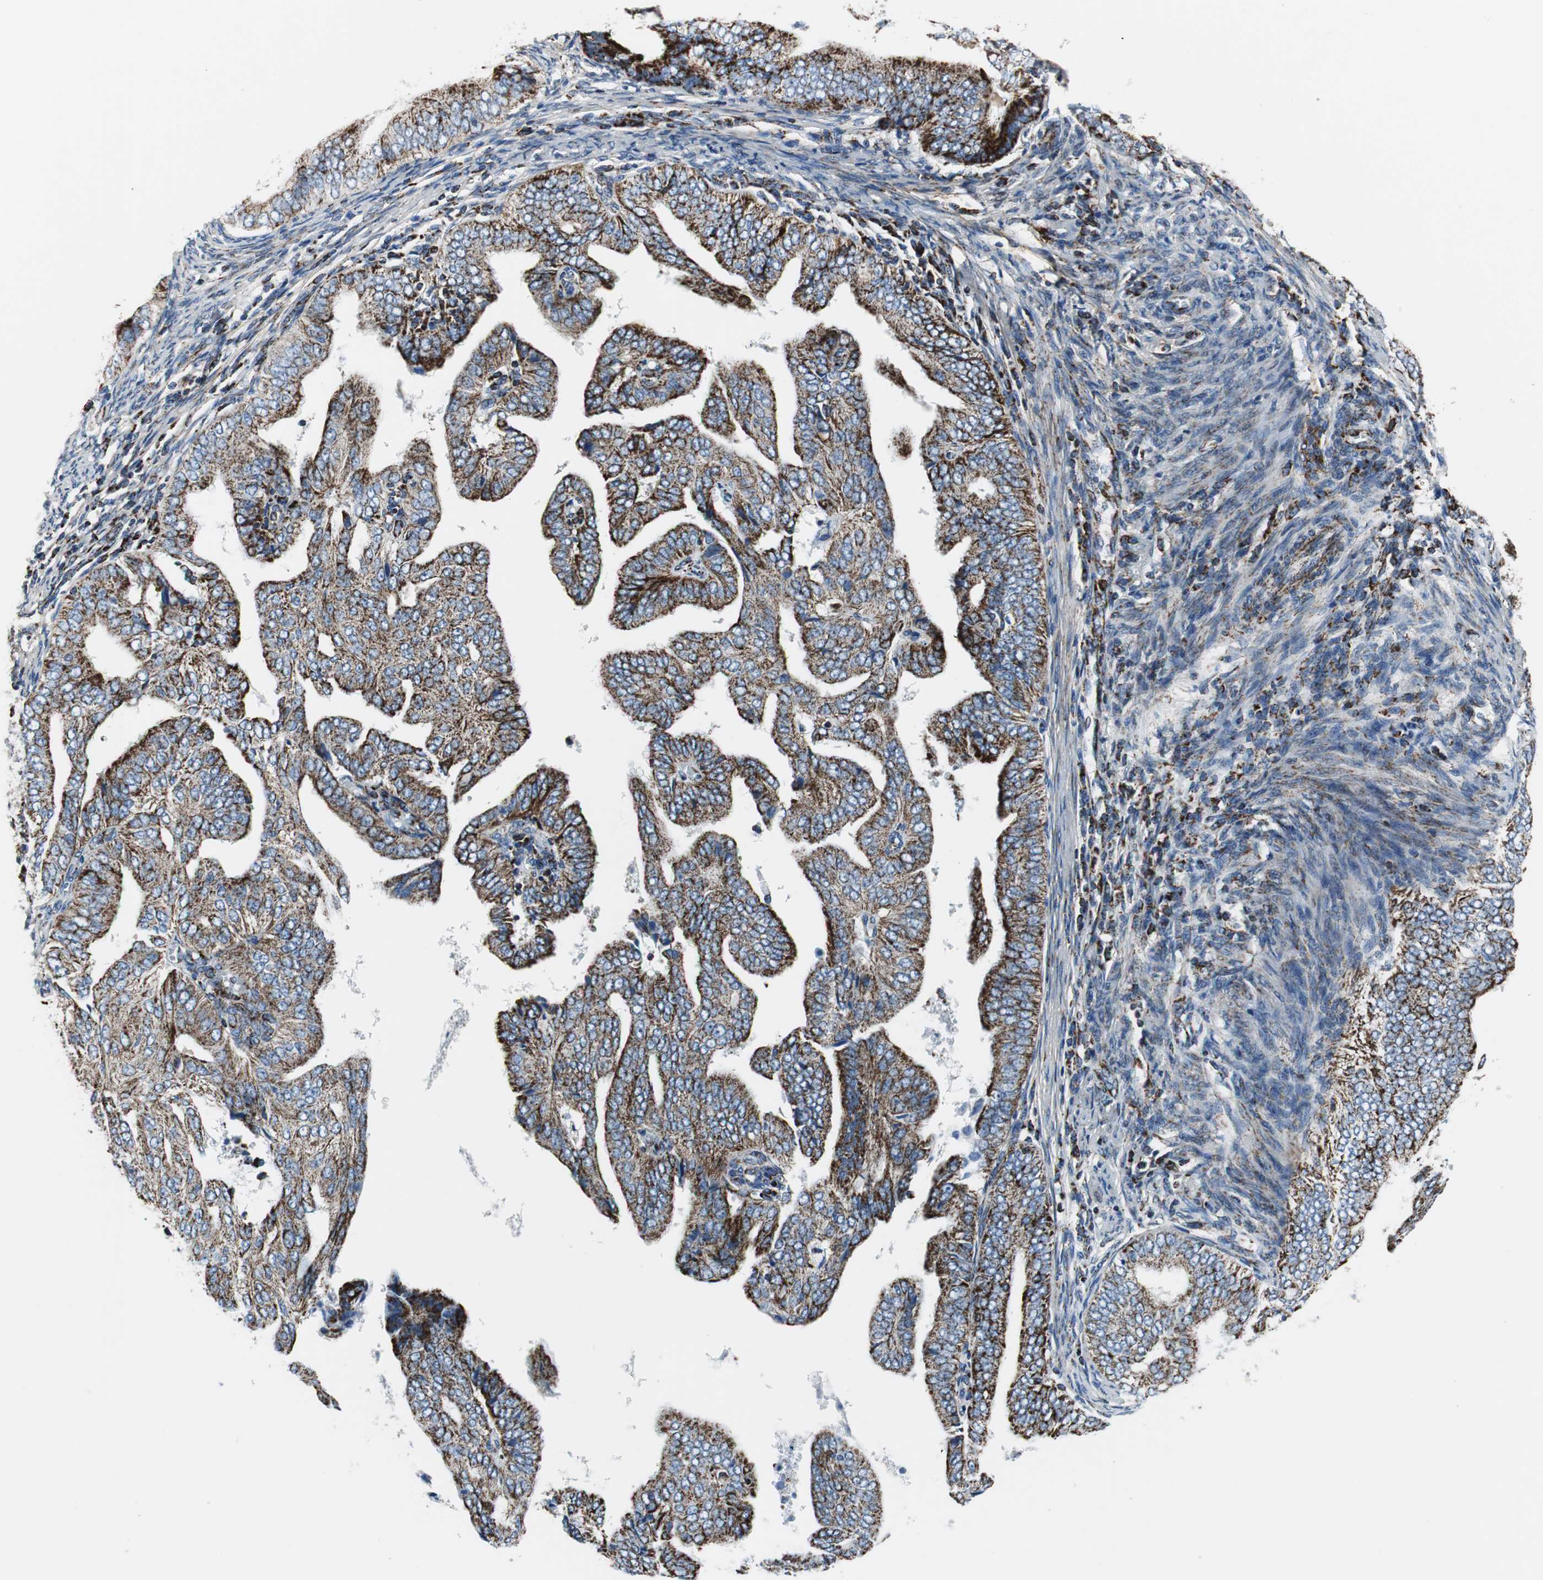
{"staining": {"intensity": "strong", "quantity": ">75%", "location": "cytoplasmic/membranous"}, "tissue": "endometrial cancer", "cell_type": "Tumor cells", "image_type": "cancer", "snomed": [{"axis": "morphology", "description": "Adenocarcinoma, NOS"}, {"axis": "topography", "description": "Endometrium"}], "caption": "Immunohistochemical staining of endometrial cancer (adenocarcinoma) reveals strong cytoplasmic/membranous protein staining in about >75% of tumor cells.", "gene": "C1QTNF7", "patient": {"sex": "female", "age": 58}}